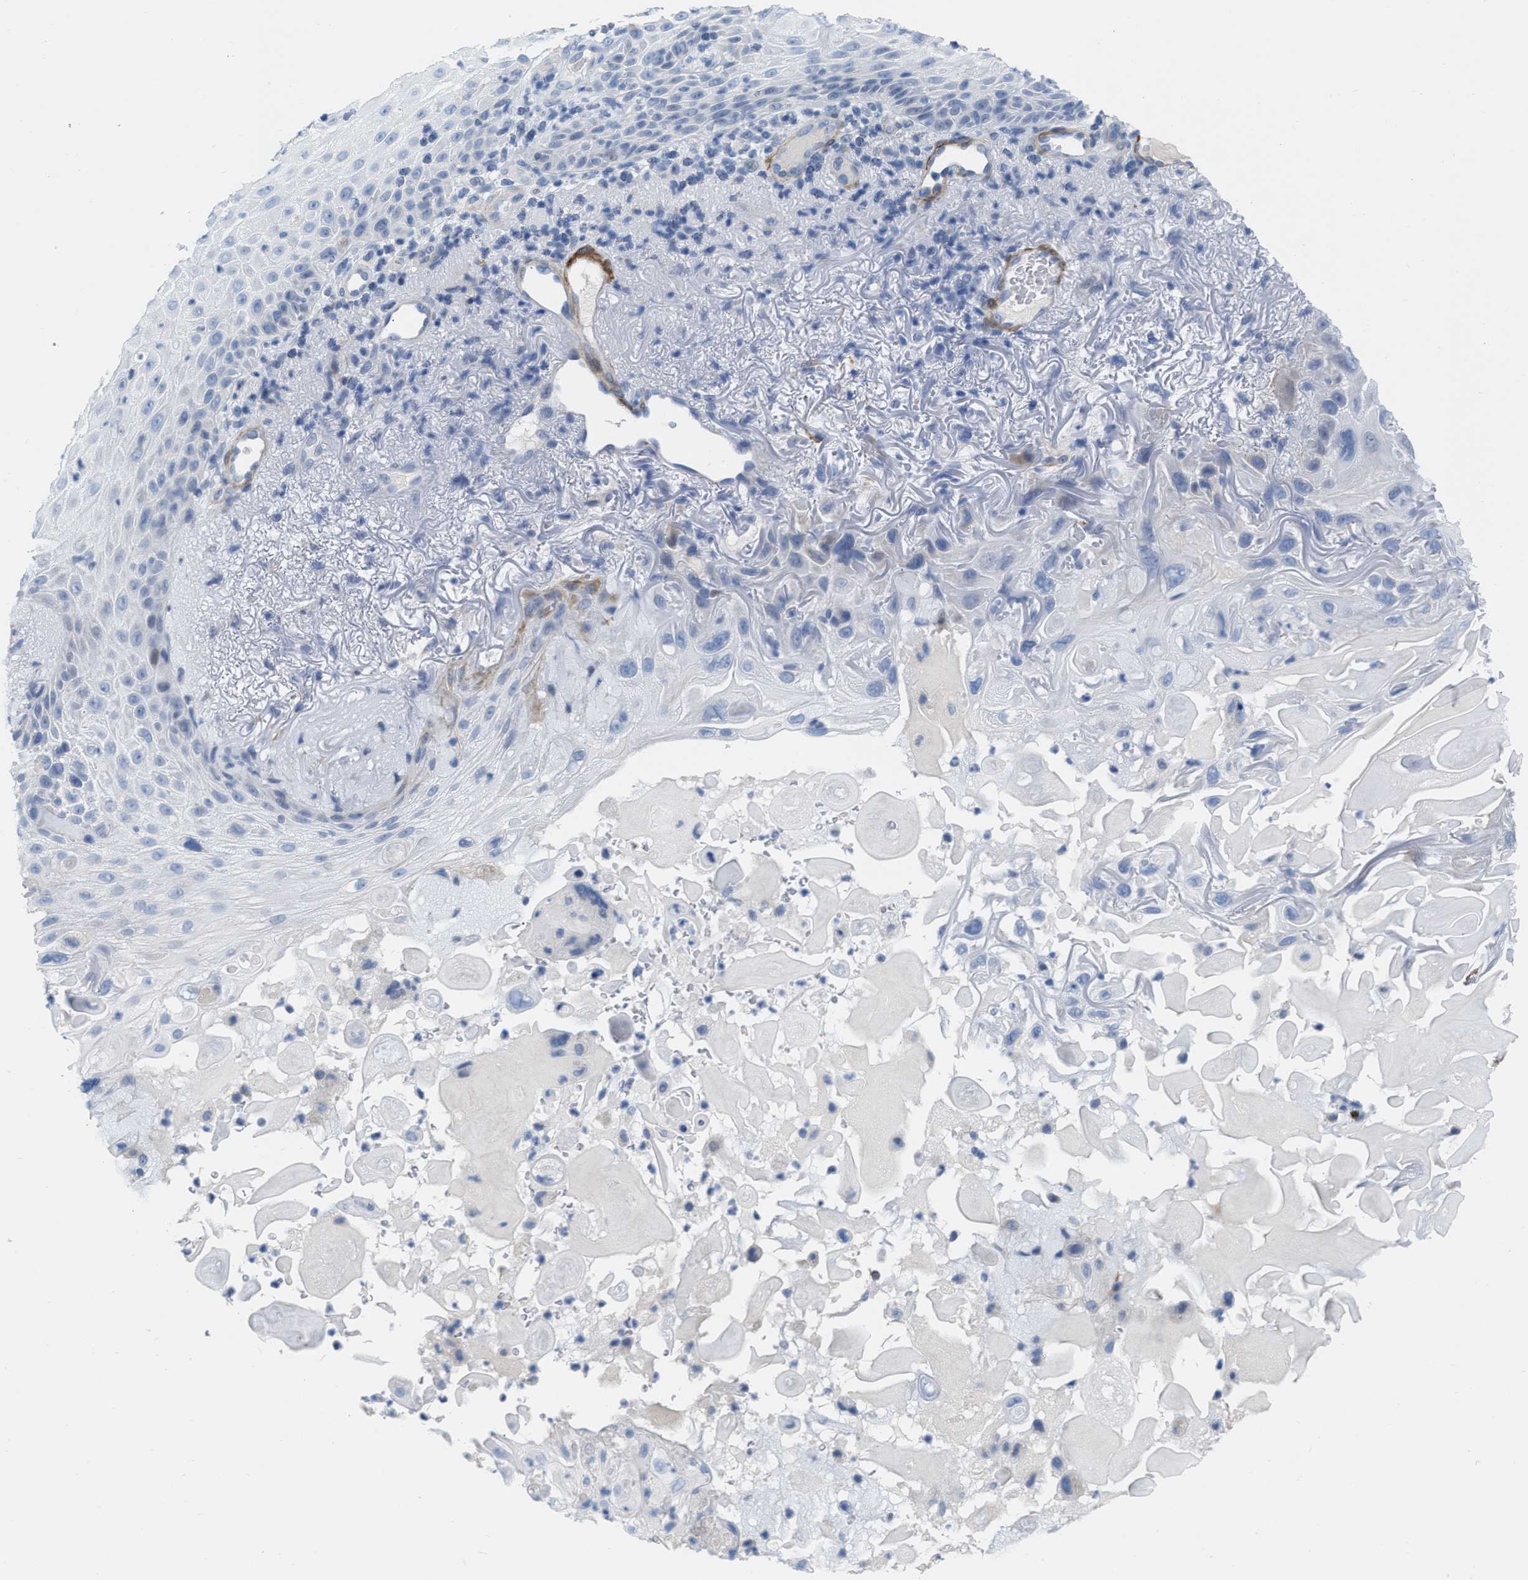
{"staining": {"intensity": "negative", "quantity": "none", "location": "none"}, "tissue": "skin cancer", "cell_type": "Tumor cells", "image_type": "cancer", "snomed": [{"axis": "morphology", "description": "Squamous cell carcinoma, NOS"}, {"axis": "topography", "description": "Skin"}], "caption": "Immunohistochemistry micrograph of squamous cell carcinoma (skin) stained for a protein (brown), which exhibits no expression in tumor cells. Nuclei are stained in blue.", "gene": "TAGLN", "patient": {"sex": "female", "age": 77}}